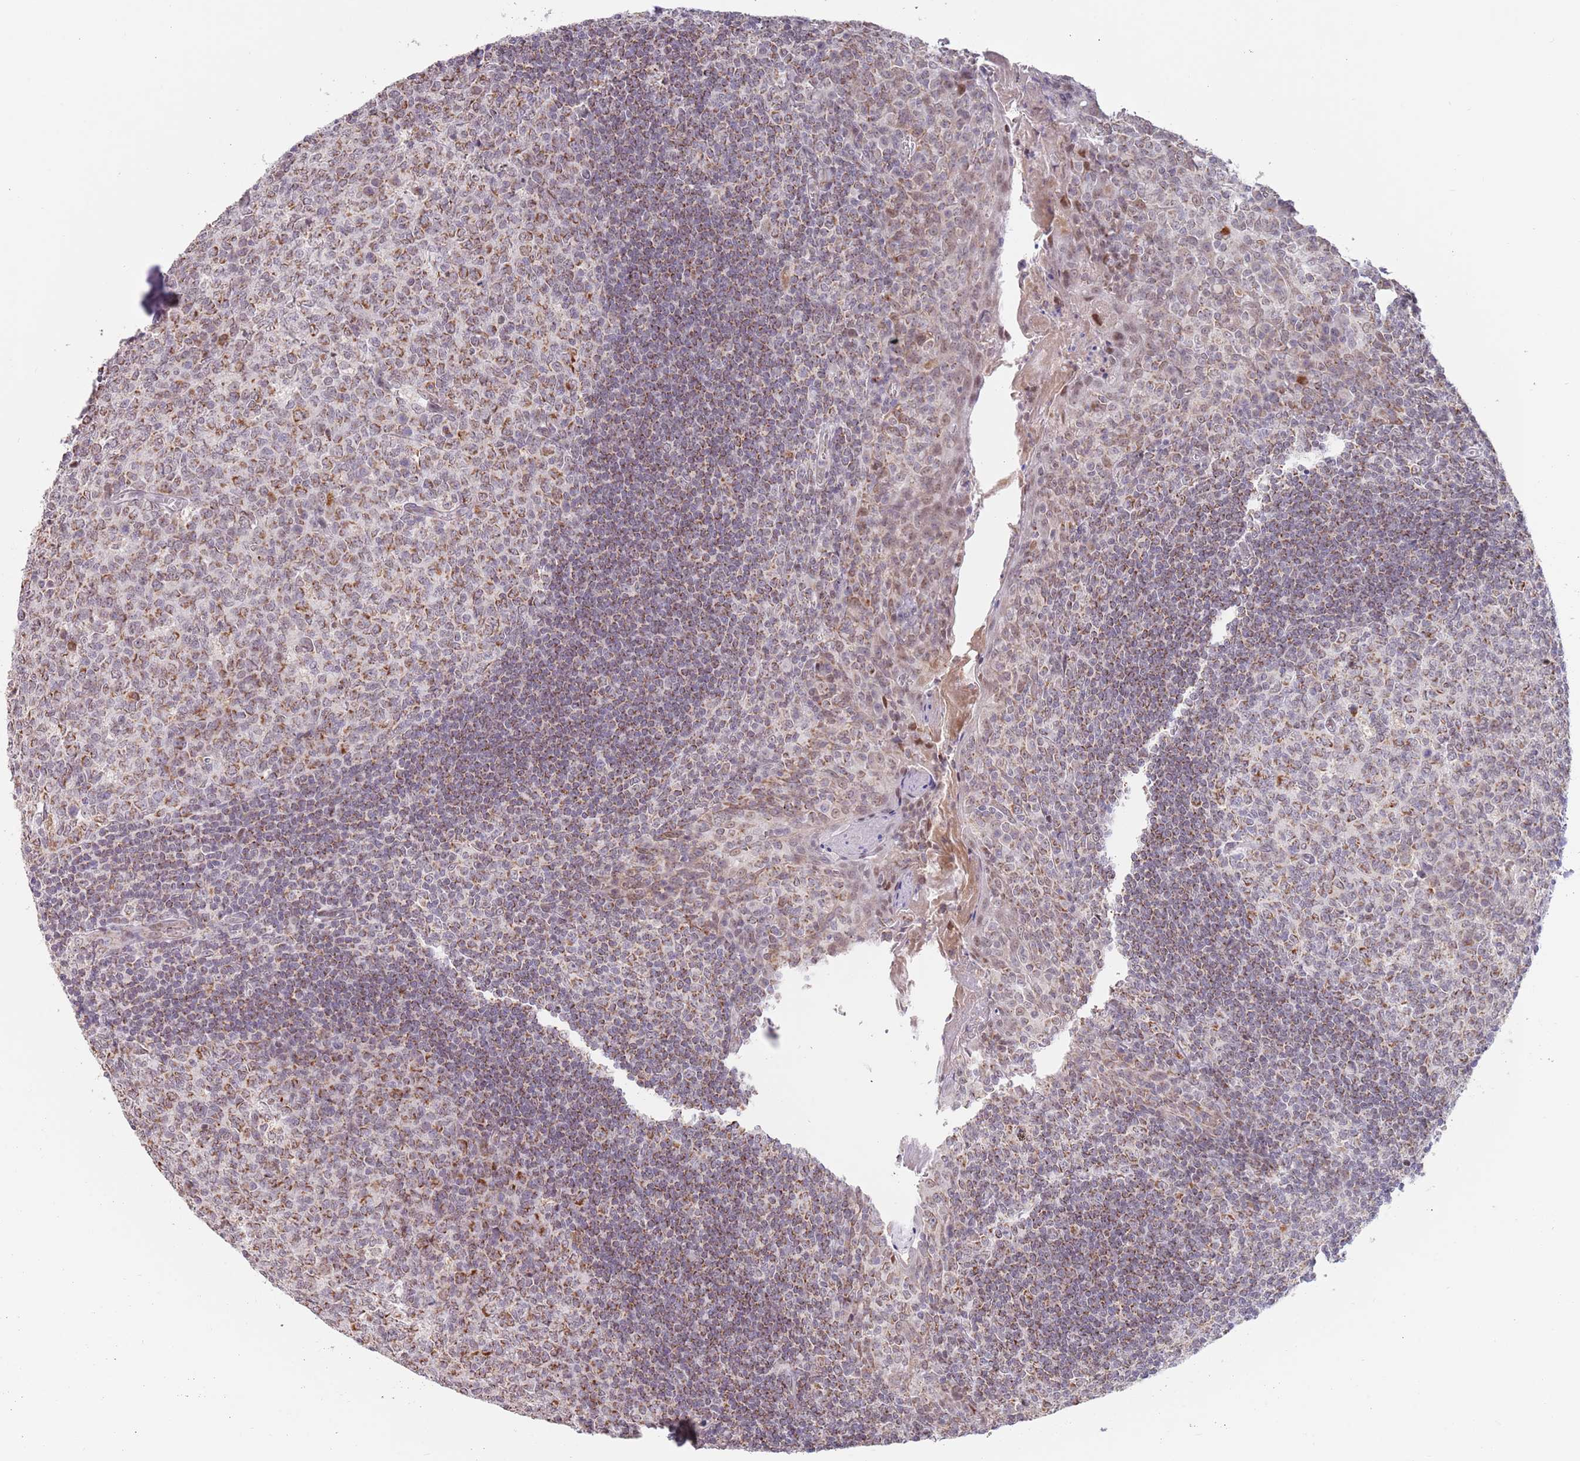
{"staining": {"intensity": "moderate", "quantity": ">75%", "location": "cytoplasmic/membranous"}, "tissue": "tonsil", "cell_type": "Germinal center cells", "image_type": "normal", "snomed": [{"axis": "morphology", "description": "Normal tissue, NOS"}, {"axis": "topography", "description": "Tonsil"}], "caption": "Tonsil stained with DAB immunohistochemistry (IHC) reveals medium levels of moderate cytoplasmic/membranous staining in approximately >75% of germinal center cells.", "gene": "TIMM13", "patient": {"sex": "male", "age": 27}}